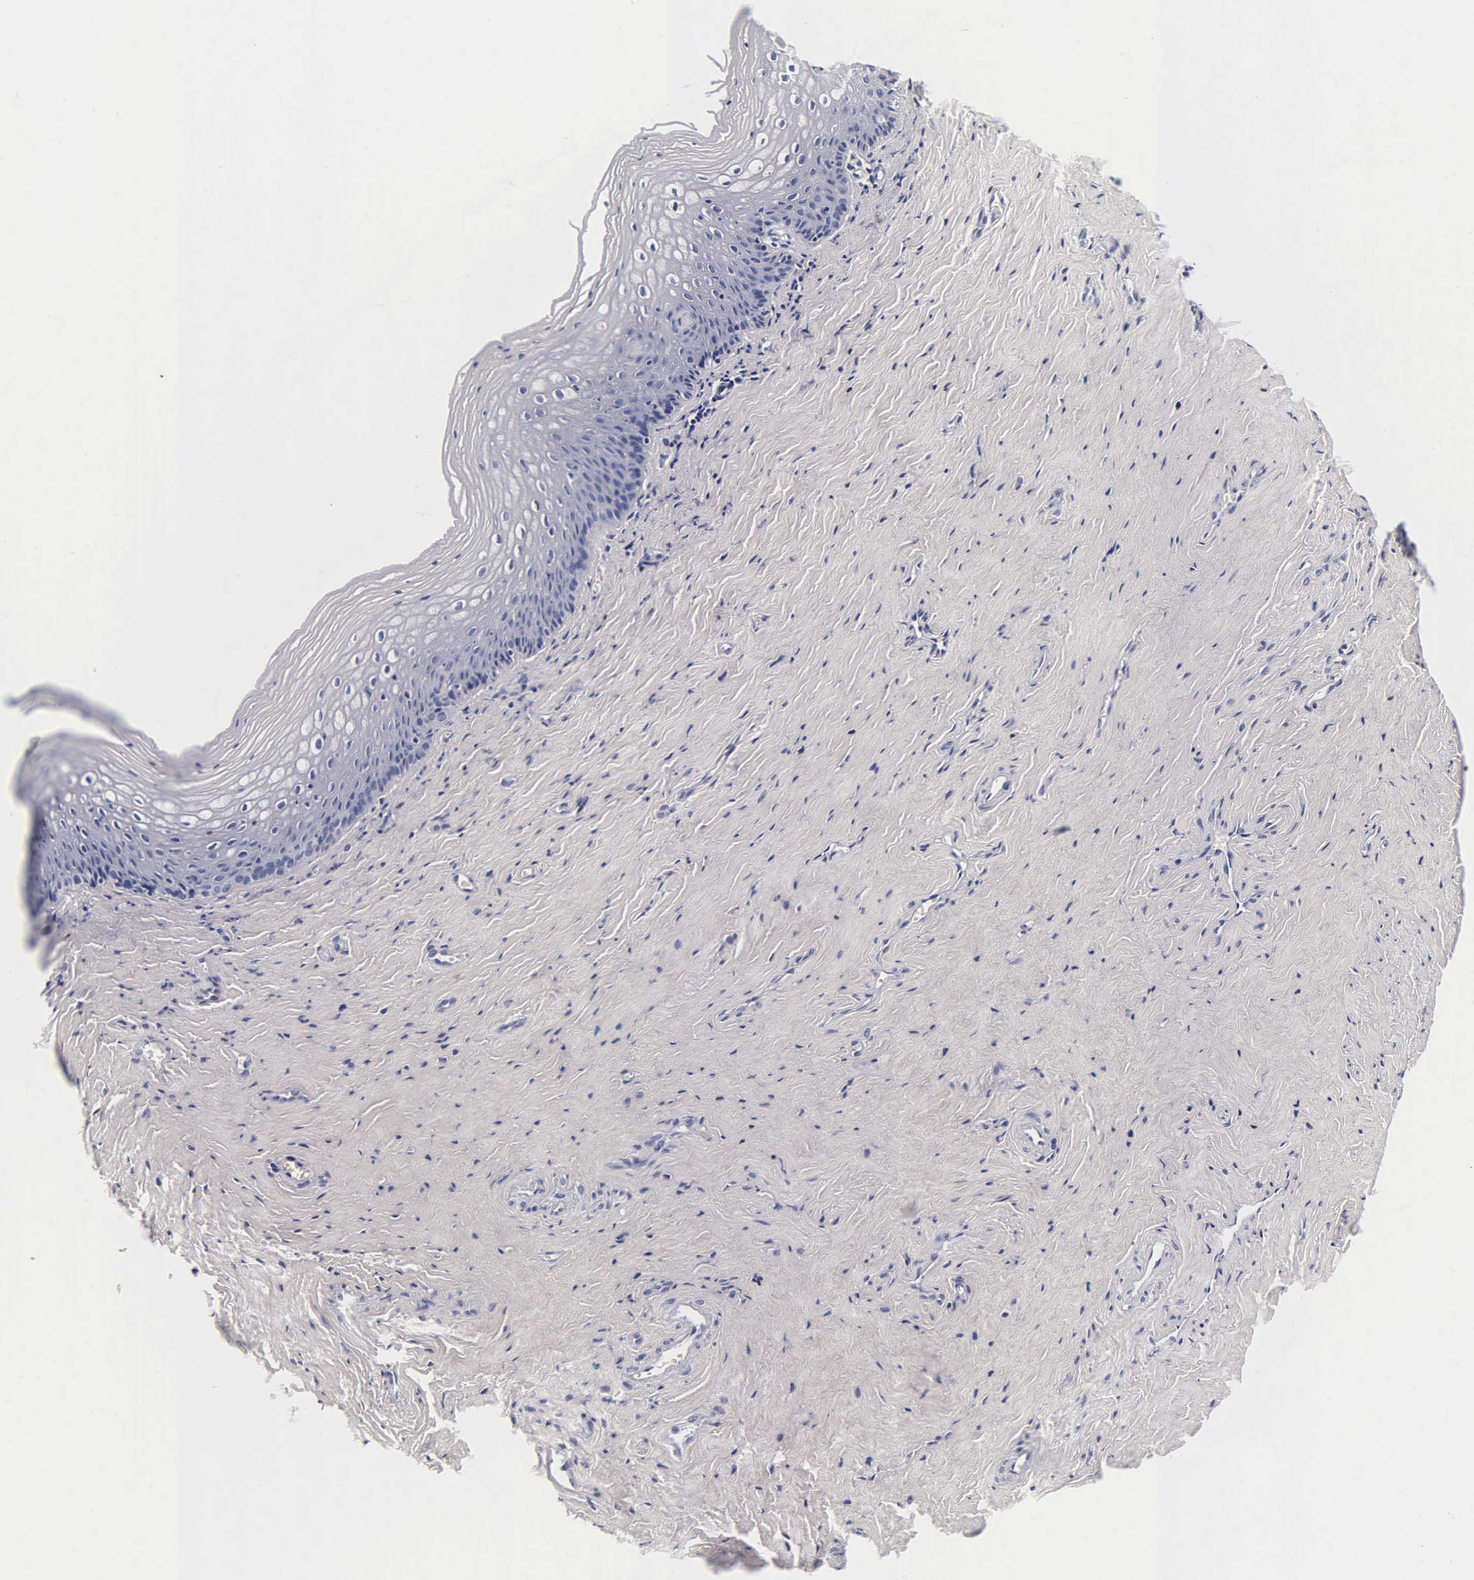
{"staining": {"intensity": "negative", "quantity": "none", "location": "none"}, "tissue": "vagina", "cell_type": "Squamous epithelial cells", "image_type": "normal", "snomed": [{"axis": "morphology", "description": "Normal tissue, NOS"}, {"axis": "topography", "description": "Vagina"}], "caption": "DAB immunohistochemical staining of normal human vagina exhibits no significant staining in squamous epithelial cells. The staining was performed using DAB to visualize the protein expression in brown, while the nuclei were stained in blue with hematoxylin (Magnification: 20x).", "gene": "ACP3", "patient": {"sex": "female", "age": 46}}